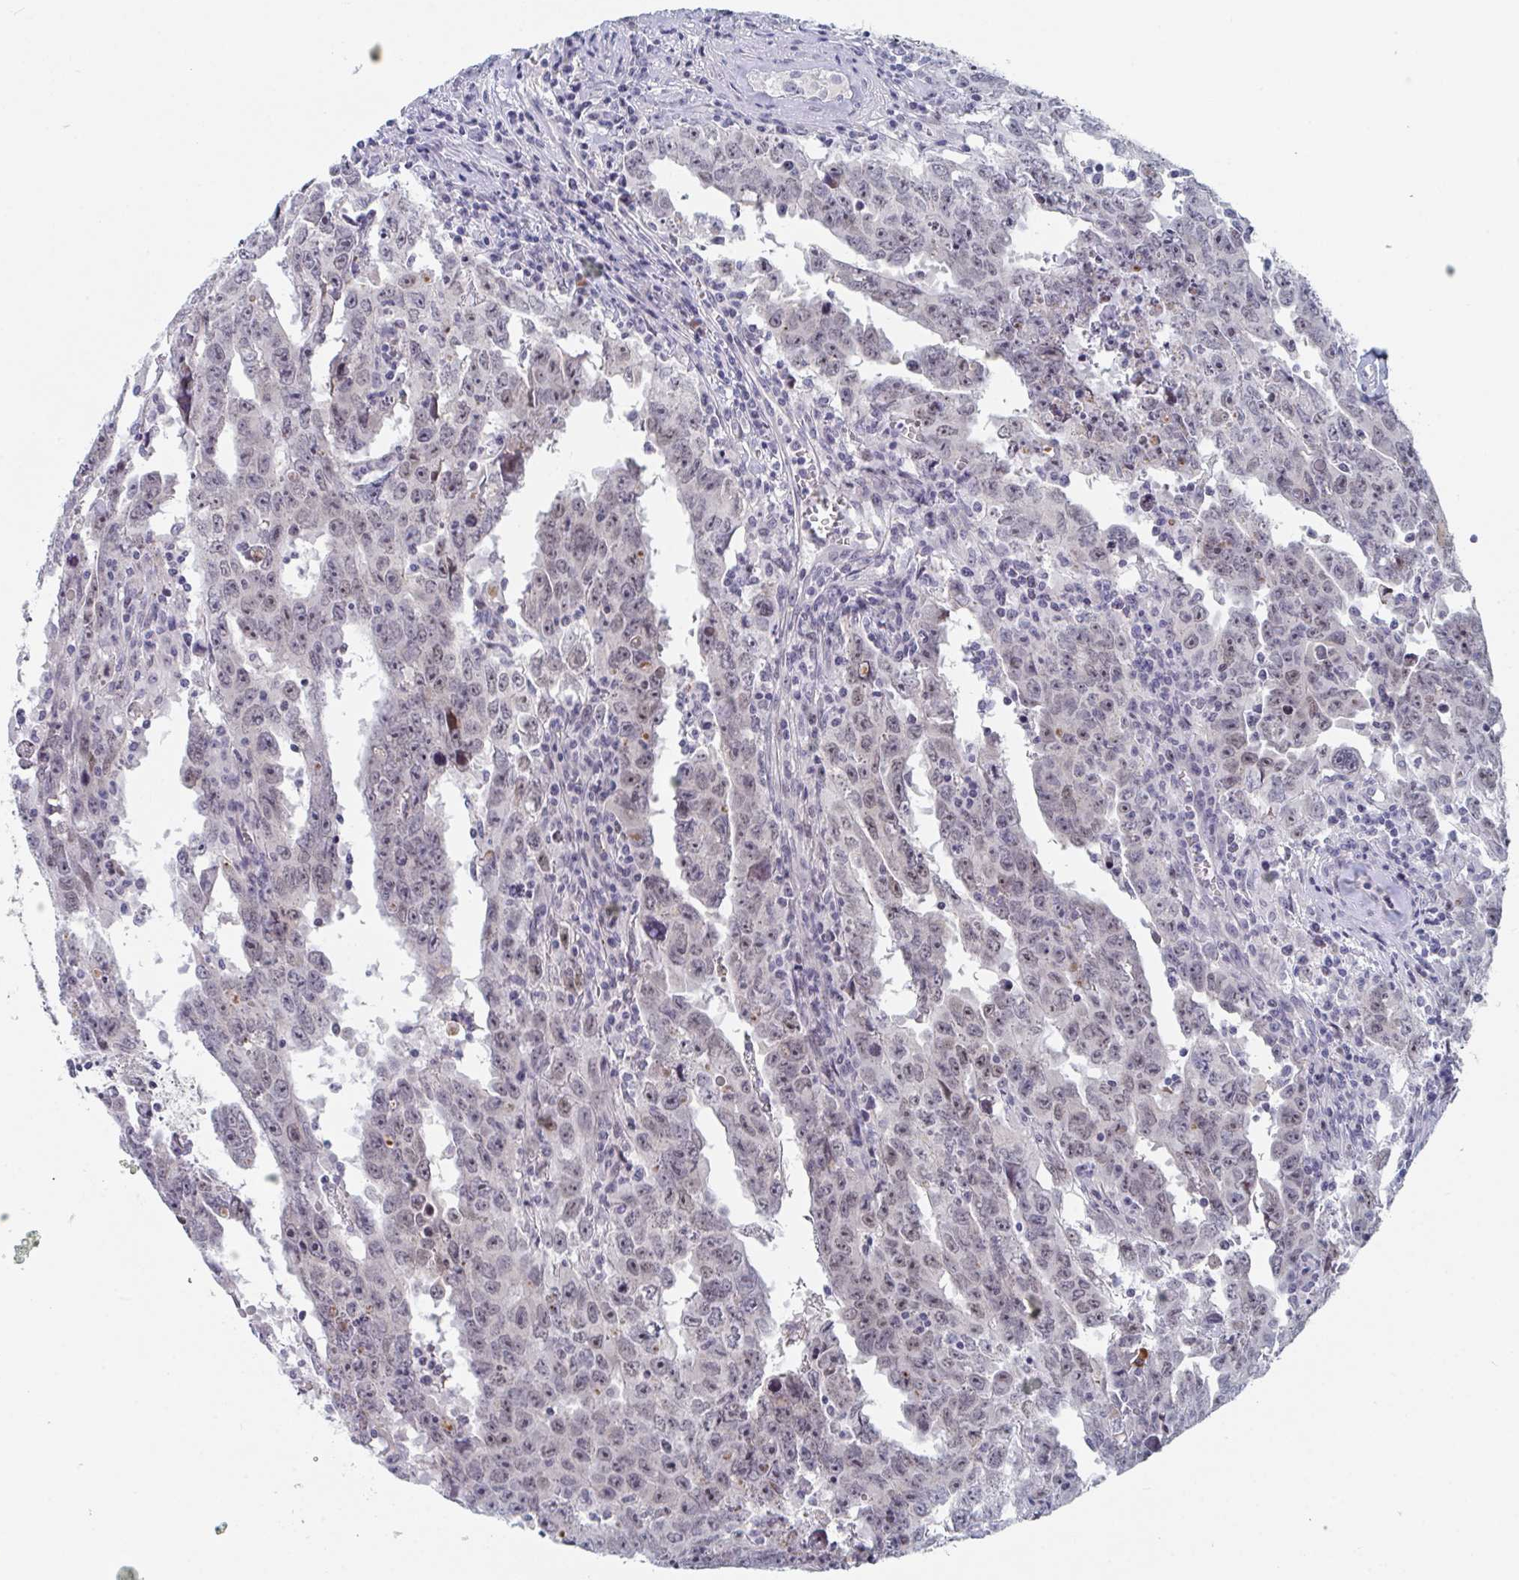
{"staining": {"intensity": "weak", "quantity": "25%-75%", "location": "nuclear"}, "tissue": "testis cancer", "cell_type": "Tumor cells", "image_type": "cancer", "snomed": [{"axis": "morphology", "description": "Carcinoma, Embryonal, NOS"}, {"axis": "topography", "description": "Testis"}], "caption": "Immunohistochemistry (IHC) (DAB) staining of testis cancer shows weak nuclear protein staining in approximately 25%-75% of tumor cells.", "gene": "CENPT", "patient": {"sex": "male", "age": 22}}